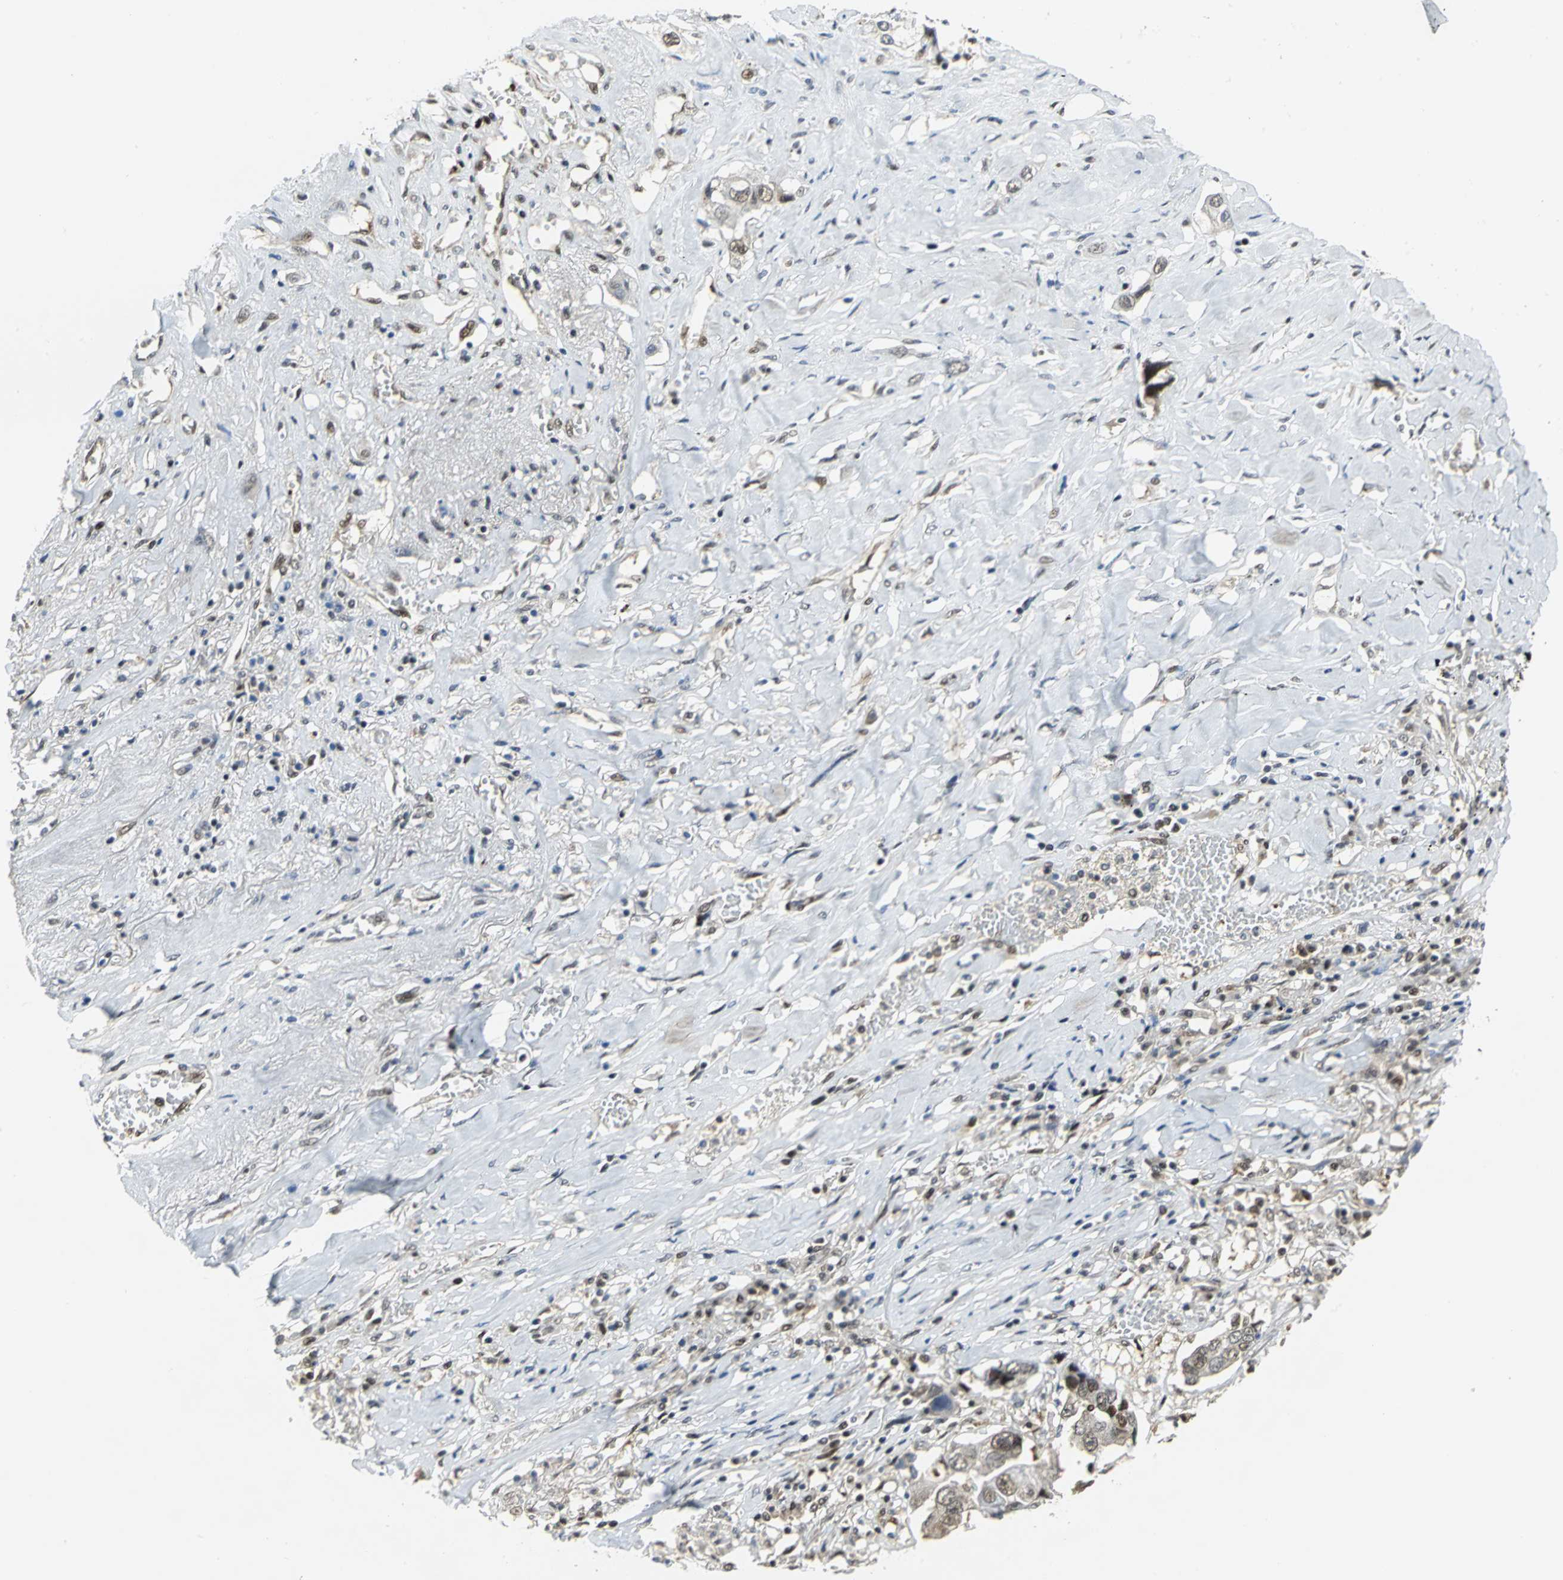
{"staining": {"intensity": "weak", "quantity": "25%-75%", "location": "nuclear"}, "tissue": "lung cancer", "cell_type": "Tumor cells", "image_type": "cancer", "snomed": [{"axis": "morphology", "description": "Squamous cell carcinoma, NOS"}, {"axis": "topography", "description": "Lung"}], "caption": "A photomicrograph of lung squamous cell carcinoma stained for a protein exhibits weak nuclear brown staining in tumor cells.", "gene": "PSMA4", "patient": {"sex": "male", "age": 71}}